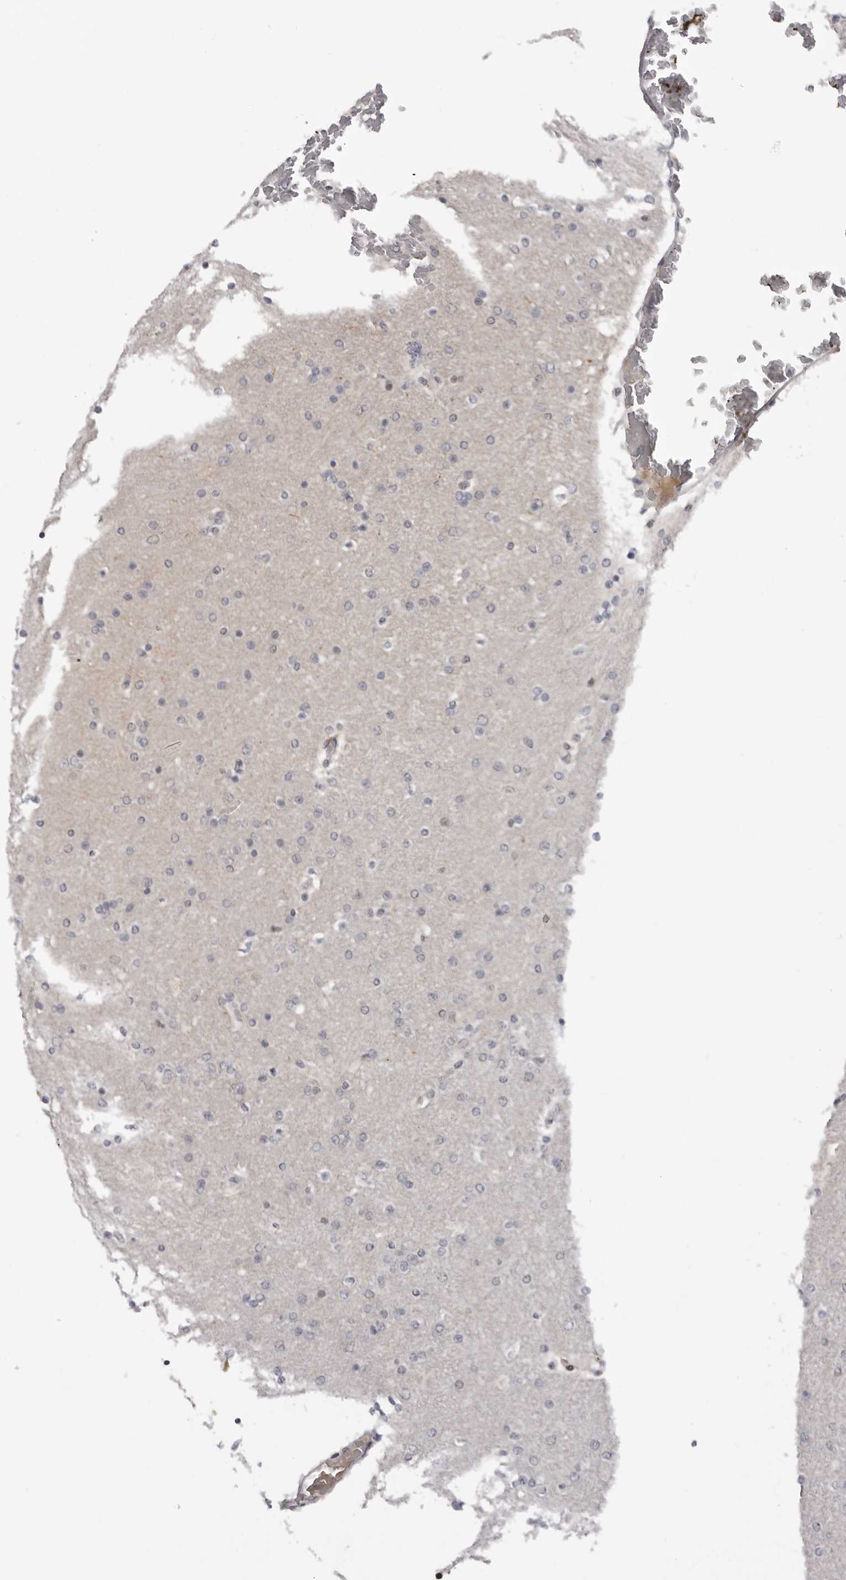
{"staining": {"intensity": "negative", "quantity": "none", "location": "none"}, "tissue": "glioma", "cell_type": "Tumor cells", "image_type": "cancer", "snomed": [{"axis": "morphology", "description": "Glioma, malignant, High grade"}, {"axis": "topography", "description": "Cerebral cortex"}], "caption": "High power microscopy micrograph of an IHC micrograph of glioma, revealing no significant expression in tumor cells.", "gene": "ALPK2", "patient": {"sex": "female", "age": 36}}